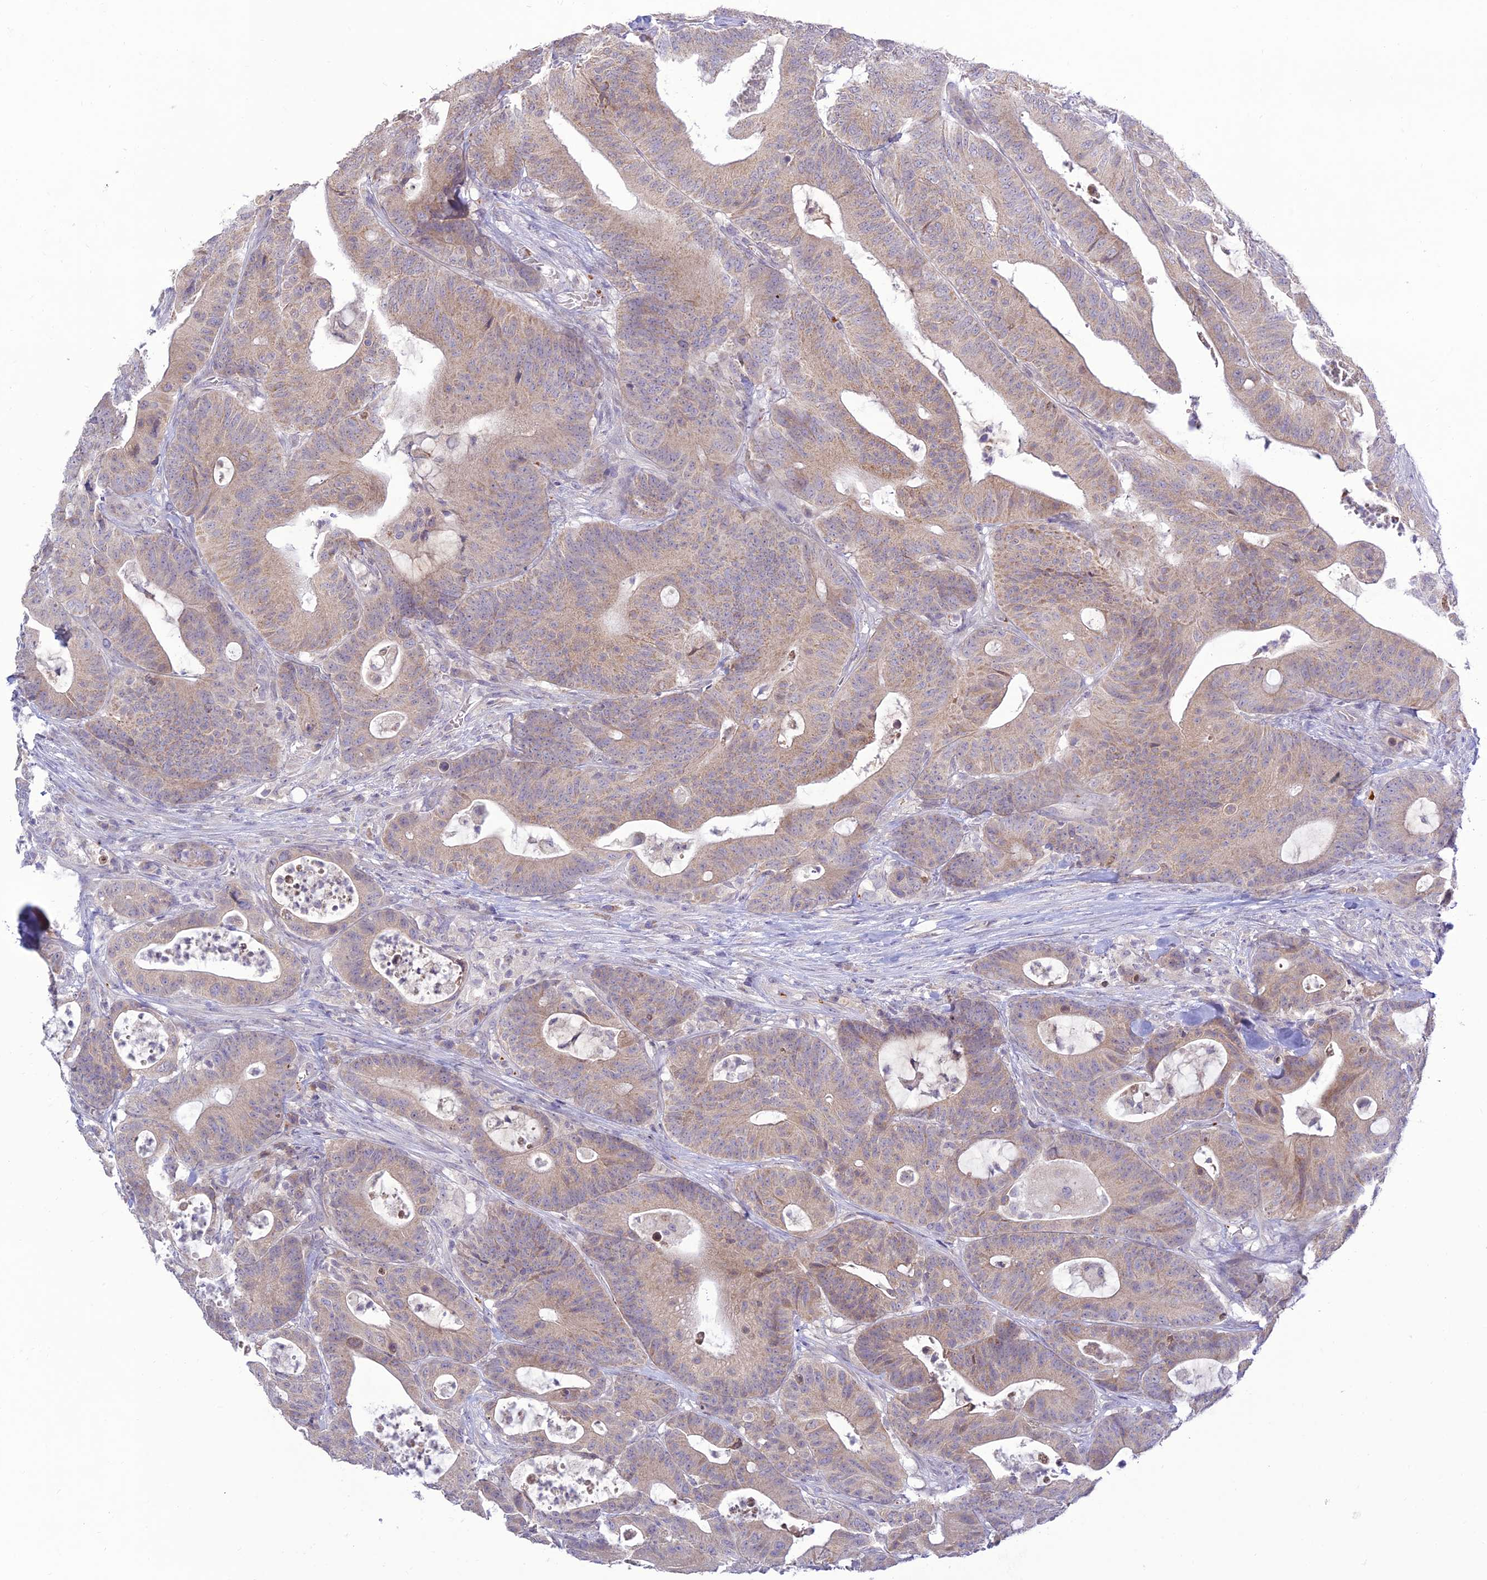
{"staining": {"intensity": "weak", "quantity": ">75%", "location": "cytoplasmic/membranous"}, "tissue": "colorectal cancer", "cell_type": "Tumor cells", "image_type": "cancer", "snomed": [{"axis": "morphology", "description": "Adenocarcinoma, NOS"}, {"axis": "topography", "description": "Colon"}], "caption": "Colorectal cancer stained for a protein shows weak cytoplasmic/membranous positivity in tumor cells. (DAB = brown stain, brightfield microscopy at high magnification).", "gene": "TMEM40", "patient": {"sex": "female", "age": 84}}